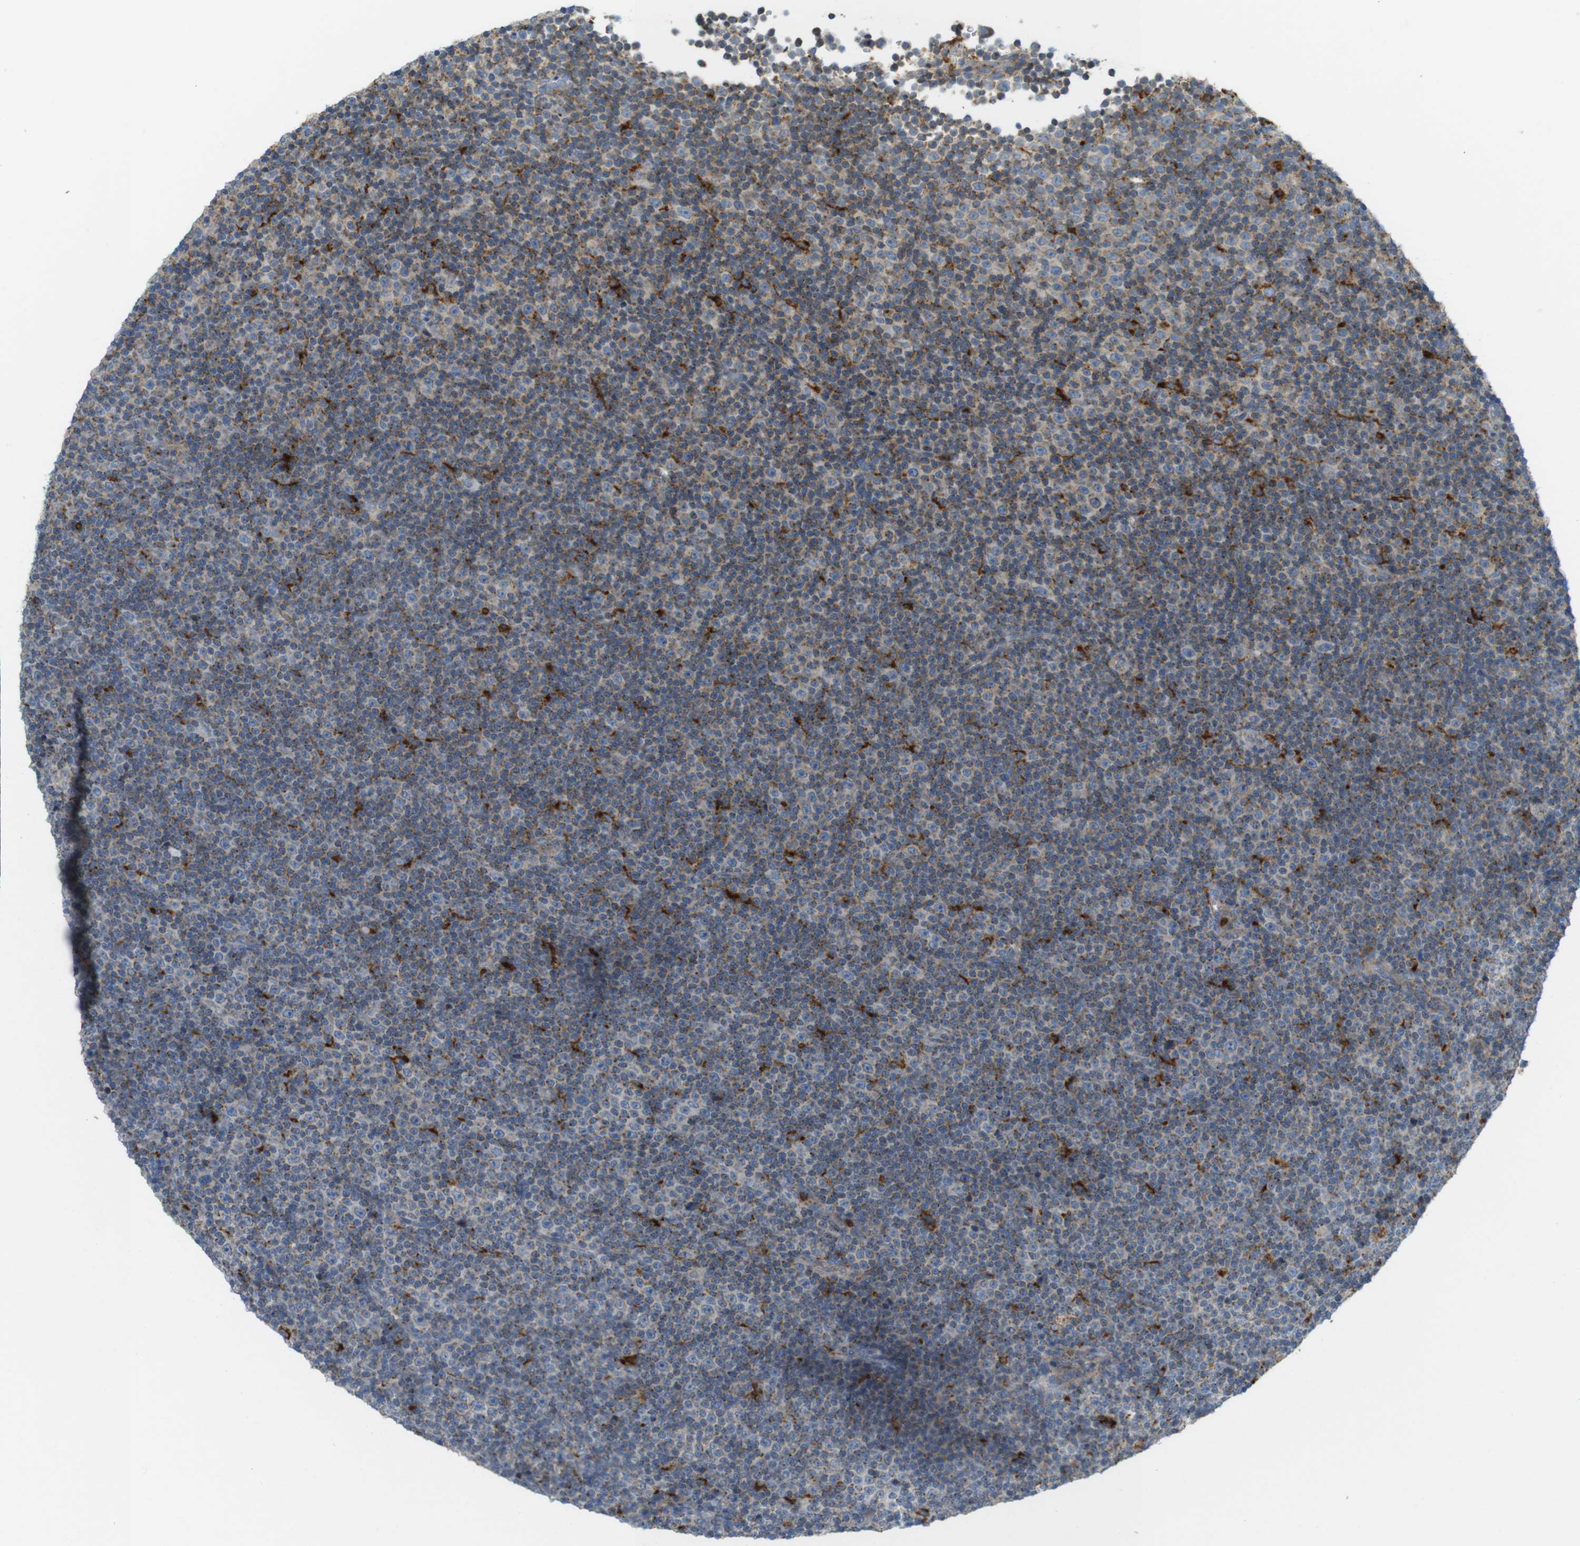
{"staining": {"intensity": "moderate", "quantity": "25%-75%", "location": "cytoplasmic/membranous"}, "tissue": "lymphoma", "cell_type": "Tumor cells", "image_type": "cancer", "snomed": [{"axis": "morphology", "description": "Malignant lymphoma, non-Hodgkin's type, Low grade"}, {"axis": "topography", "description": "Lymph node"}], "caption": "There is medium levels of moderate cytoplasmic/membranous positivity in tumor cells of malignant lymphoma, non-Hodgkin's type (low-grade), as demonstrated by immunohistochemical staining (brown color).", "gene": "LAMP1", "patient": {"sex": "female", "age": 67}}